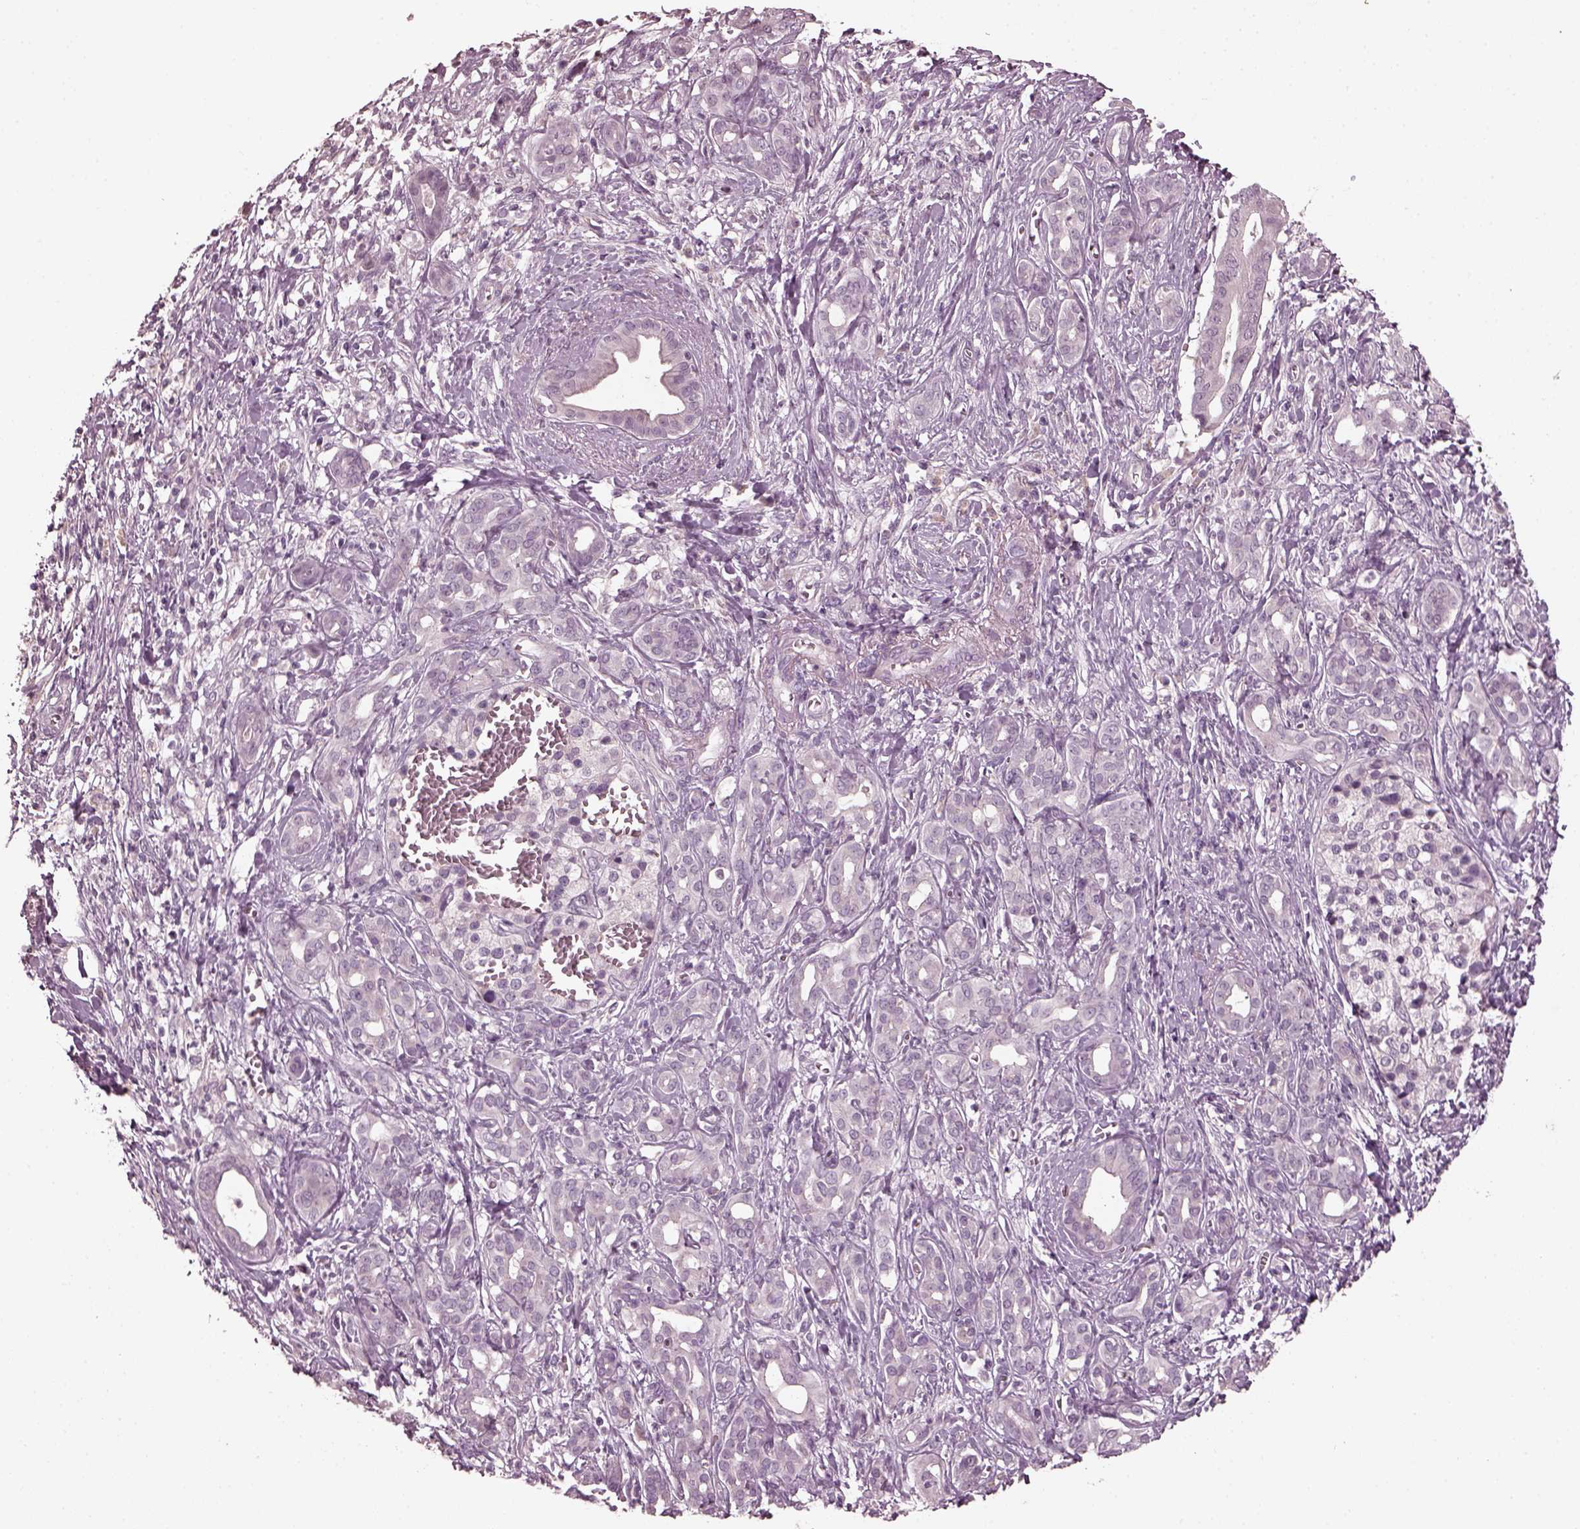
{"staining": {"intensity": "negative", "quantity": "none", "location": "none"}, "tissue": "pancreatic cancer", "cell_type": "Tumor cells", "image_type": "cancer", "snomed": [{"axis": "morphology", "description": "Adenocarcinoma, NOS"}, {"axis": "topography", "description": "Pancreas"}], "caption": "DAB immunohistochemical staining of pancreatic adenocarcinoma reveals no significant positivity in tumor cells.", "gene": "RCVRN", "patient": {"sex": "male", "age": 61}}